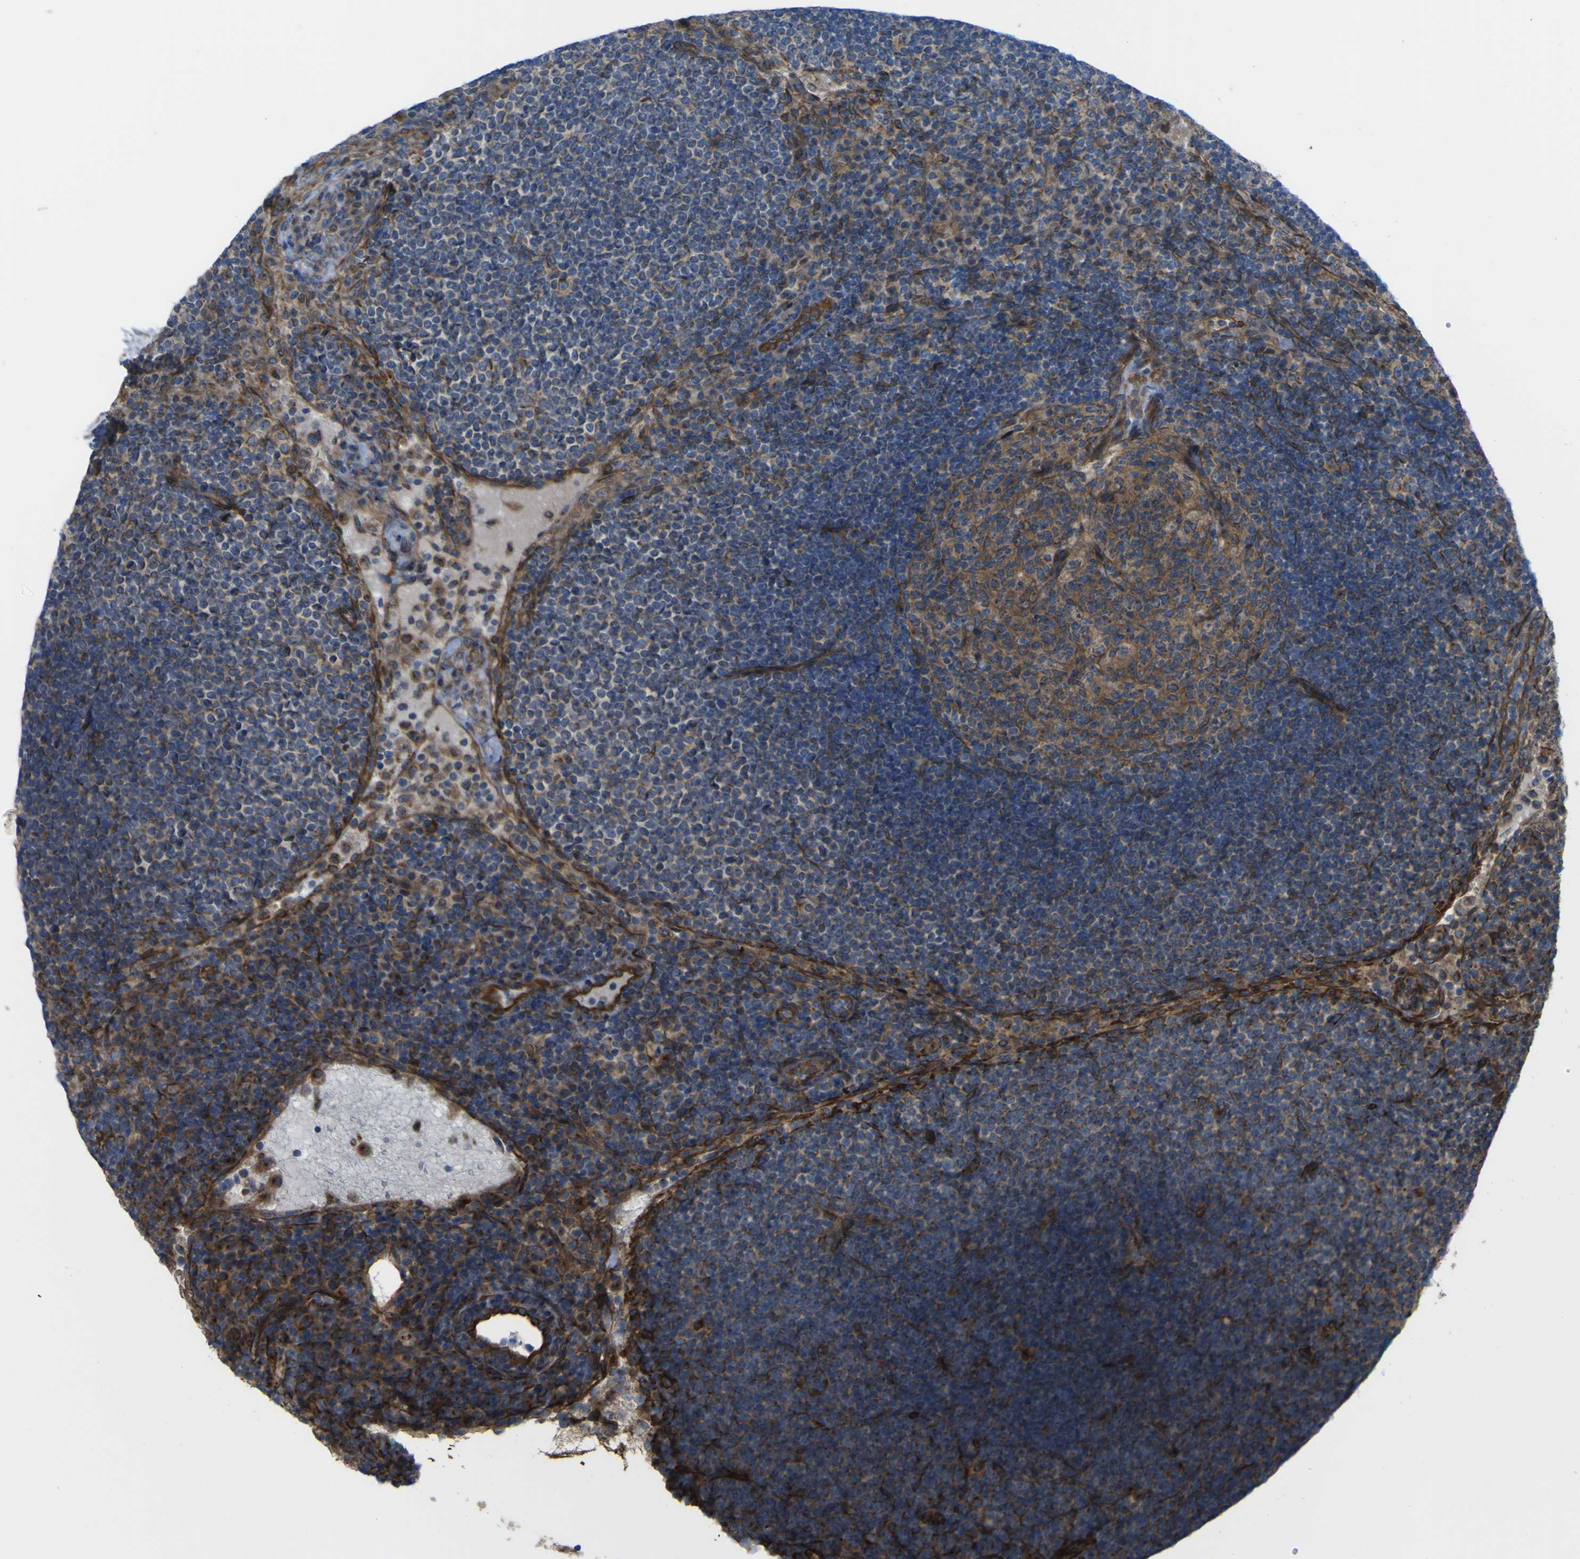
{"staining": {"intensity": "weak", "quantity": "25%-75%", "location": "cytoplasmic/membranous"}, "tissue": "lymph node", "cell_type": "Germinal center cells", "image_type": "normal", "snomed": [{"axis": "morphology", "description": "Normal tissue, NOS"}, {"axis": "topography", "description": "Lymph node"}], "caption": "An image of lymph node stained for a protein reveals weak cytoplasmic/membranous brown staining in germinal center cells. (DAB (3,3'-diaminobenzidine) IHC, brown staining for protein, blue staining for nuclei).", "gene": "FBXO30", "patient": {"sex": "female", "age": 53}}